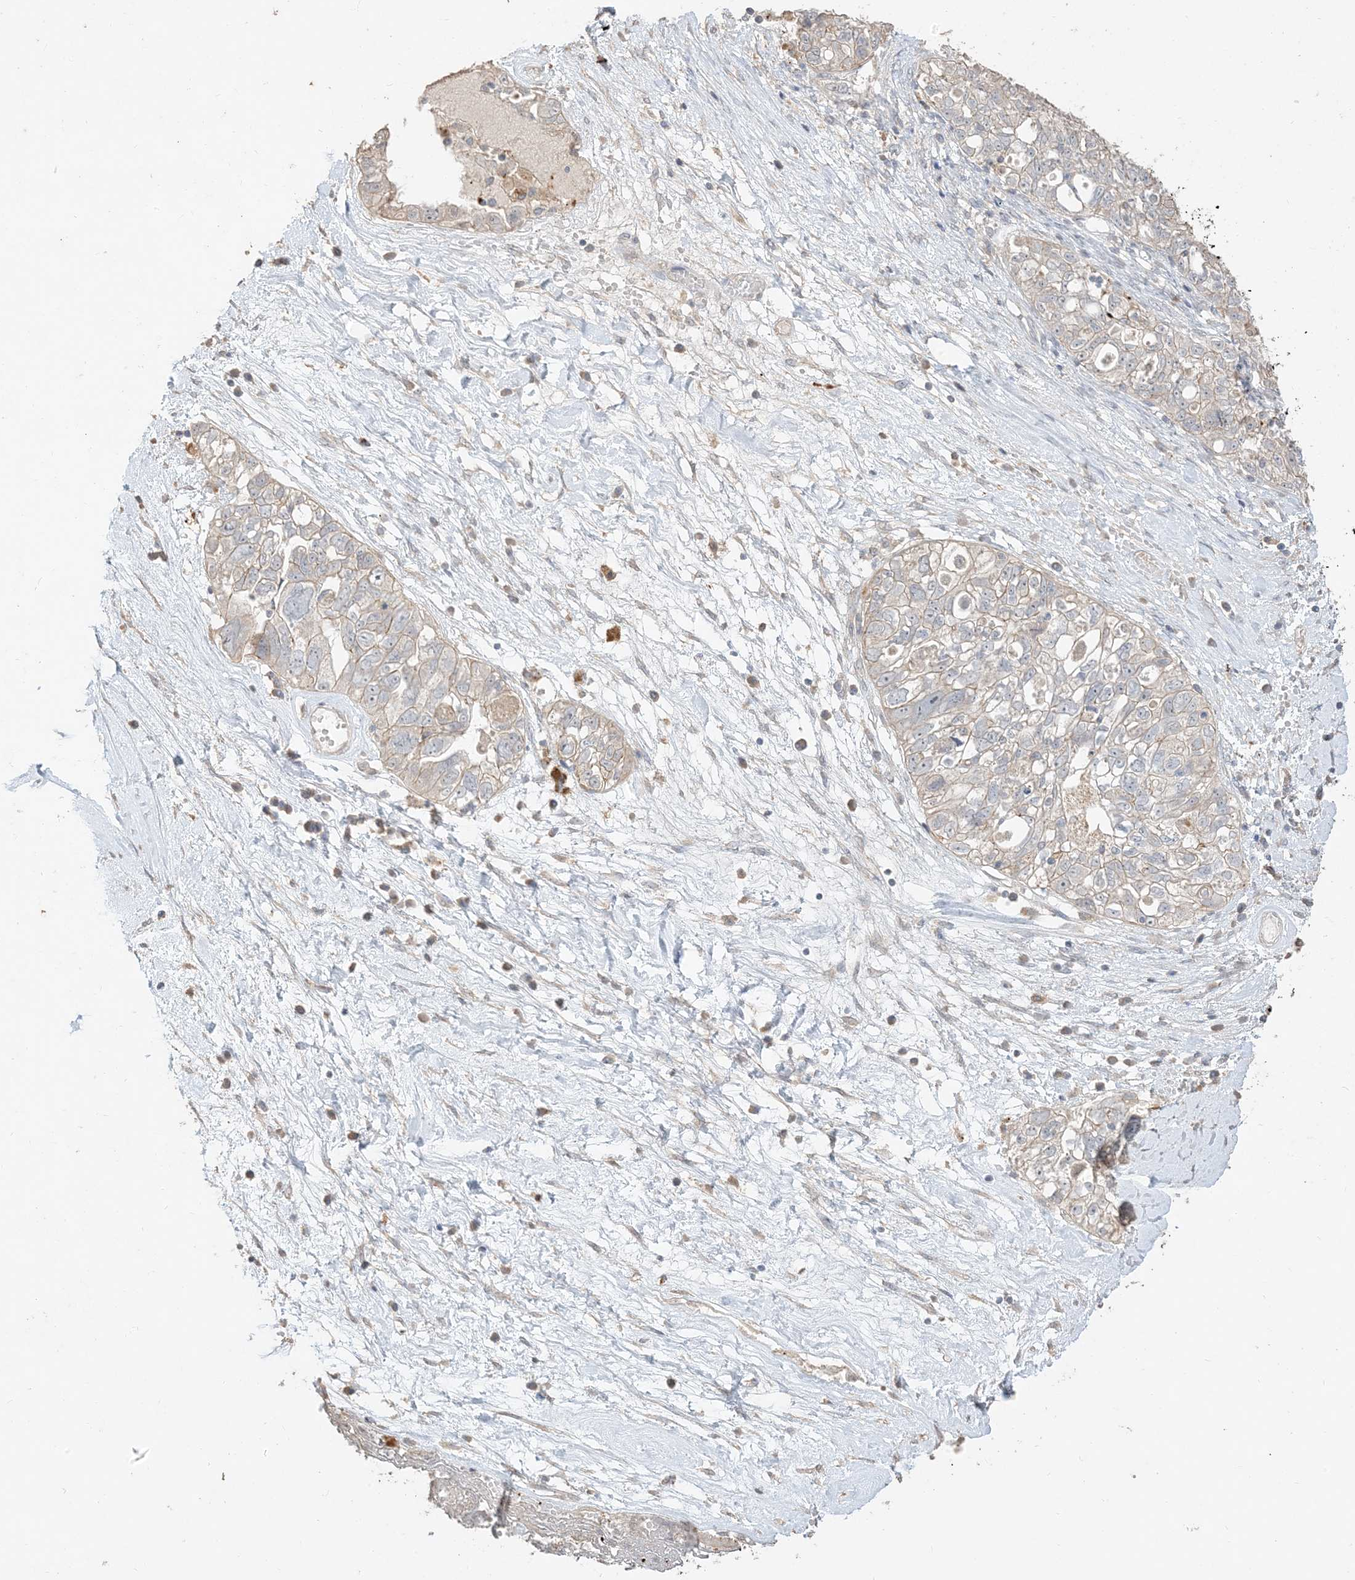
{"staining": {"intensity": "weak", "quantity": "25%-75%", "location": "cytoplasmic/membranous"}, "tissue": "ovarian cancer", "cell_type": "Tumor cells", "image_type": "cancer", "snomed": [{"axis": "morphology", "description": "Carcinoma, NOS"}, {"axis": "morphology", "description": "Cystadenocarcinoma, serous, NOS"}, {"axis": "topography", "description": "Ovary"}], "caption": "Immunohistochemistry micrograph of neoplastic tissue: serous cystadenocarcinoma (ovarian) stained using immunohistochemistry displays low levels of weak protein expression localized specifically in the cytoplasmic/membranous of tumor cells, appearing as a cytoplasmic/membranous brown color.", "gene": "RNF175", "patient": {"sex": "female", "age": 69}}